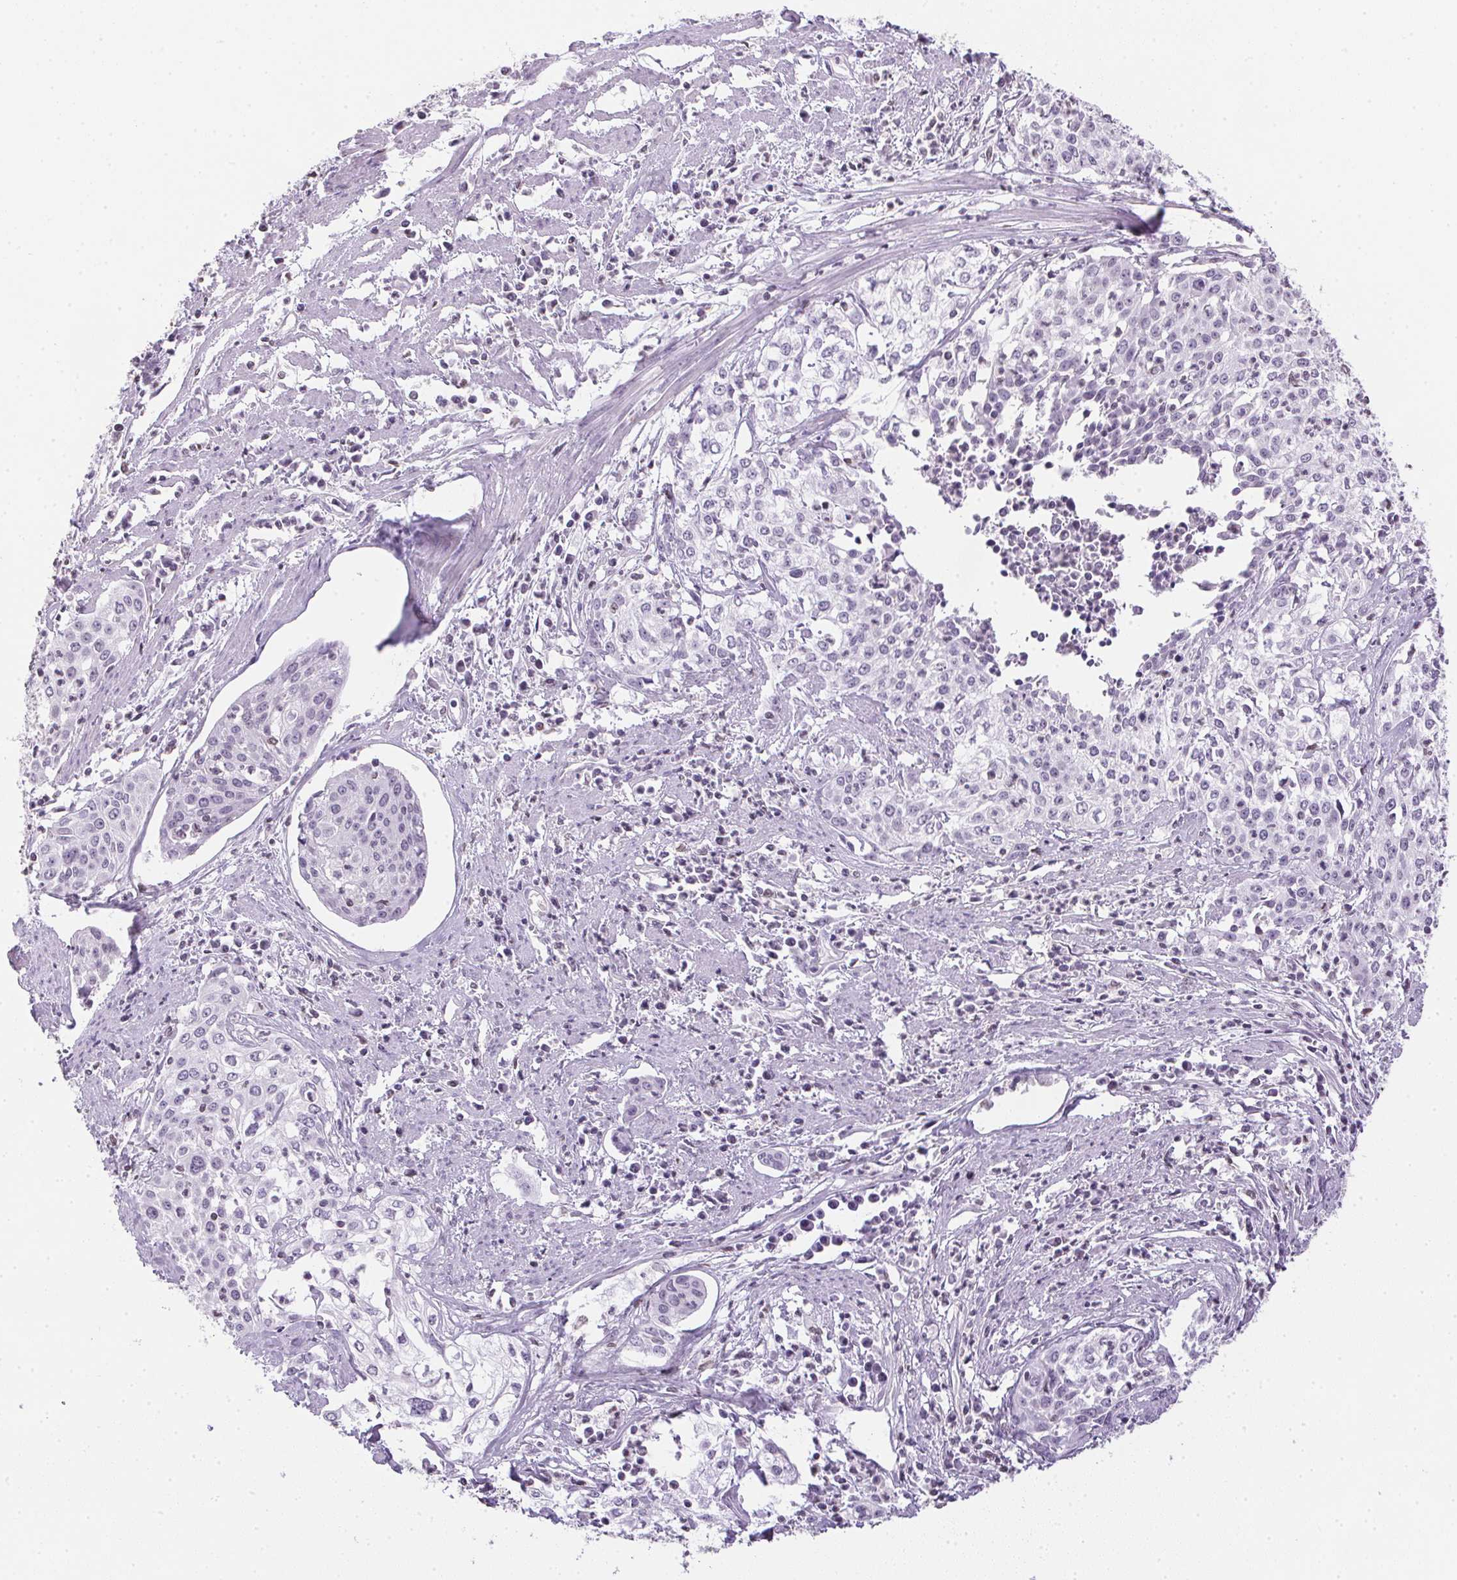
{"staining": {"intensity": "negative", "quantity": "none", "location": "none"}, "tissue": "cervical cancer", "cell_type": "Tumor cells", "image_type": "cancer", "snomed": [{"axis": "morphology", "description": "Squamous cell carcinoma, NOS"}, {"axis": "topography", "description": "Cervix"}], "caption": "An immunohistochemistry micrograph of cervical cancer is shown. There is no staining in tumor cells of cervical cancer.", "gene": "PRL", "patient": {"sex": "female", "age": 39}}